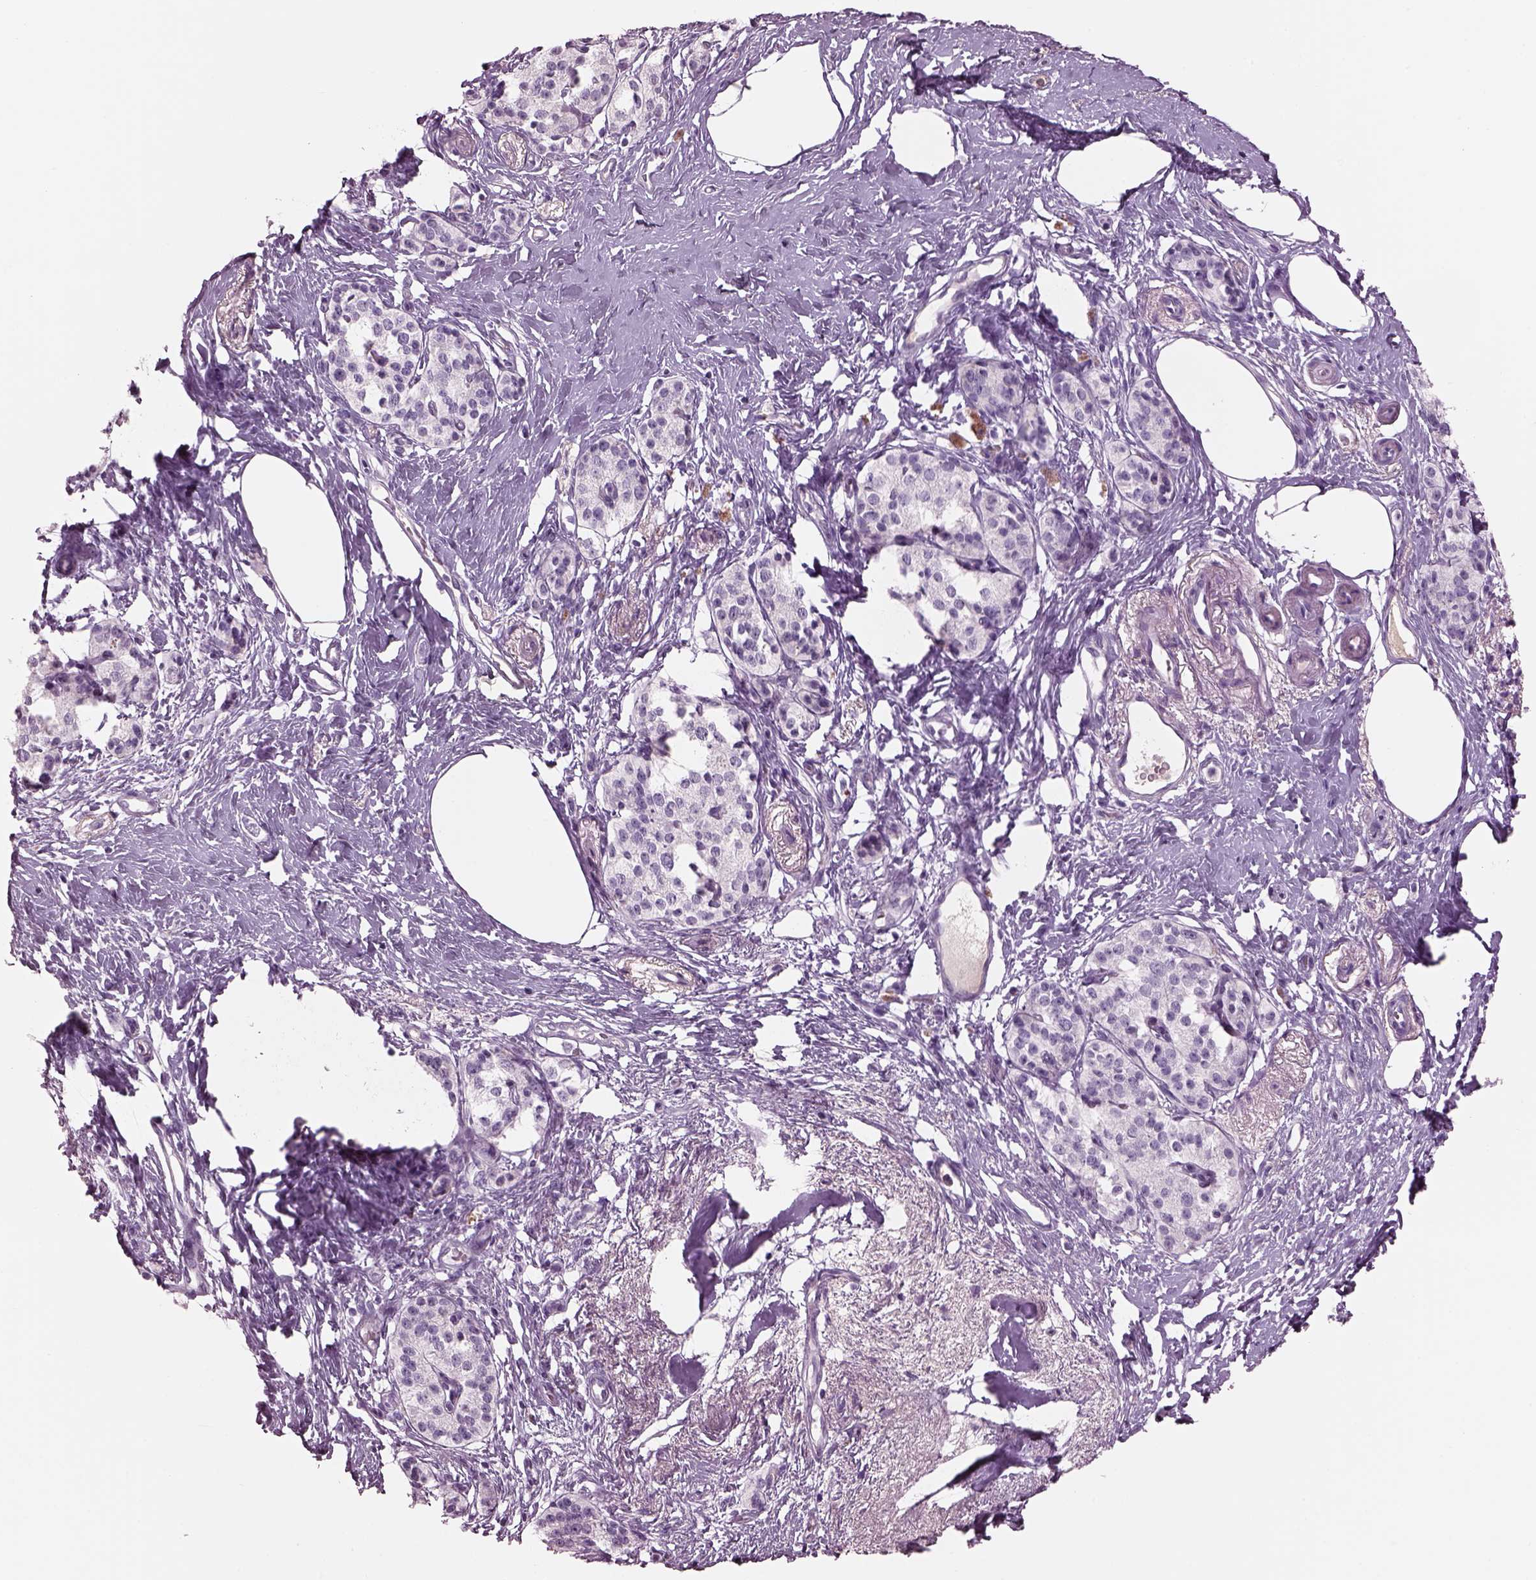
{"staining": {"intensity": "negative", "quantity": "none", "location": "none"}, "tissue": "pancreatic cancer", "cell_type": "Tumor cells", "image_type": "cancer", "snomed": [{"axis": "morphology", "description": "Adenocarcinoma, NOS"}, {"axis": "topography", "description": "Pancreas"}], "caption": "Tumor cells are negative for protein expression in human adenocarcinoma (pancreatic).", "gene": "CYLC1", "patient": {"sex": "female", "age": 72}}